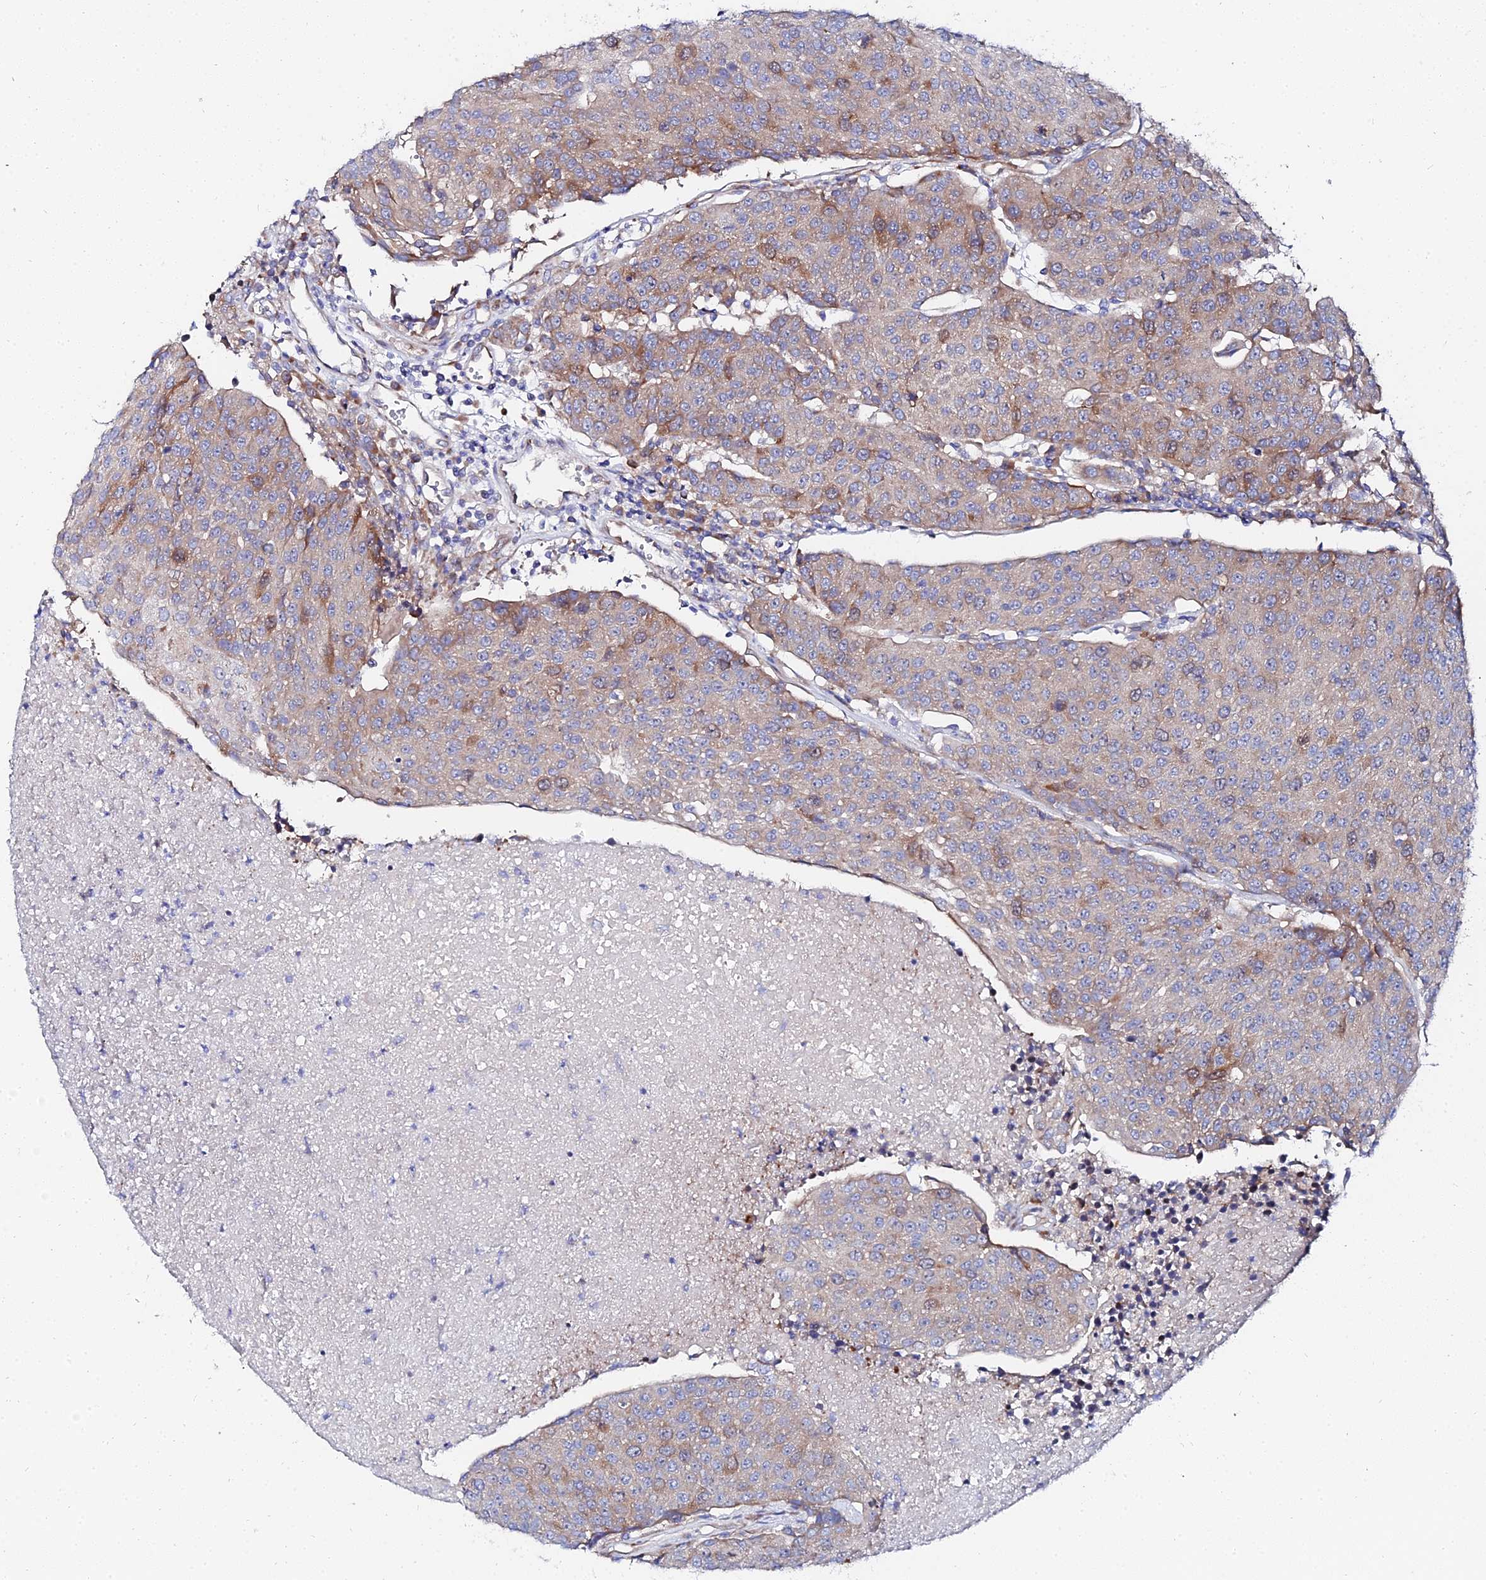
{"staining": {"intensity": "moderate", "quantity": "25%-75%", "location": "cytoplasmic/membranous"}, "tissue": "urothelial cancer", "cell_type": "Tumor cells", "image_type": "cancer", "snomed": [{"axis": "morphology", "description": "Urothelial carcinoma, High grade"}, {"axis": "topography", "description": "Urinary bladder"}], "caption": "There is medium levels of moderate cytoplasmic/membranous expression in tumor cells of urothelial cancer, as demonstrated by immunohistochemical staining (brown color).", "gene": "PTTG1", "patient": {"sex": "female", "age": 85}}